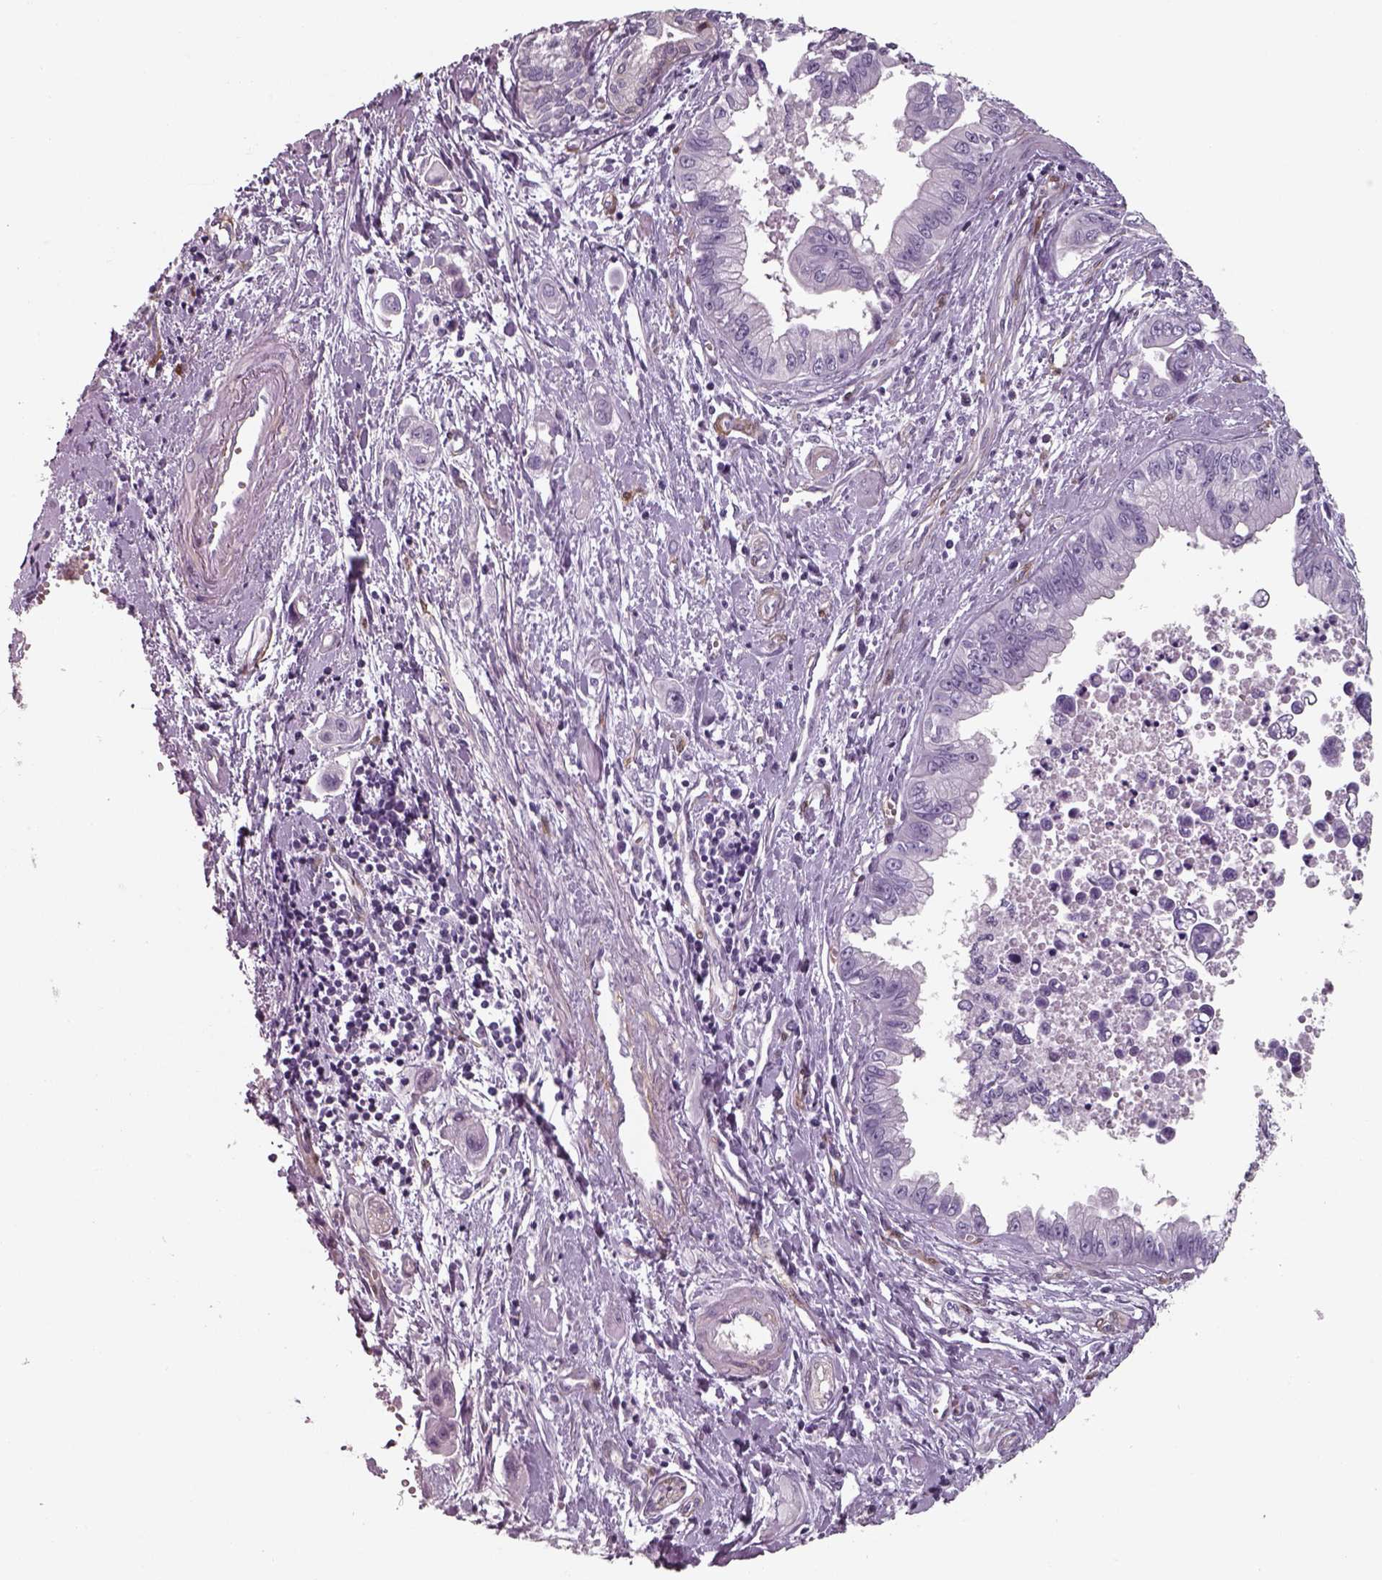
{"staining": {"intensity": "negative", "quantity": "none", "location": "none"}, "tissue": "pancreatic cancer", "cell_type": "Tumor cells", "image_type": "cancer", "snomed": [{"axis": "morphology", "description": "Adenocarcinoma, NOS"}, {"axis": "topography", "description": "Pancreas"}], "caption": "DAB immunohistochemical staining of pancreatic cancer (adenocarcinoma) demonstrates no significant positivity in tumor cells.", "gene": "ISYNA1", "patient": {"sex": "male", "age": 60}}